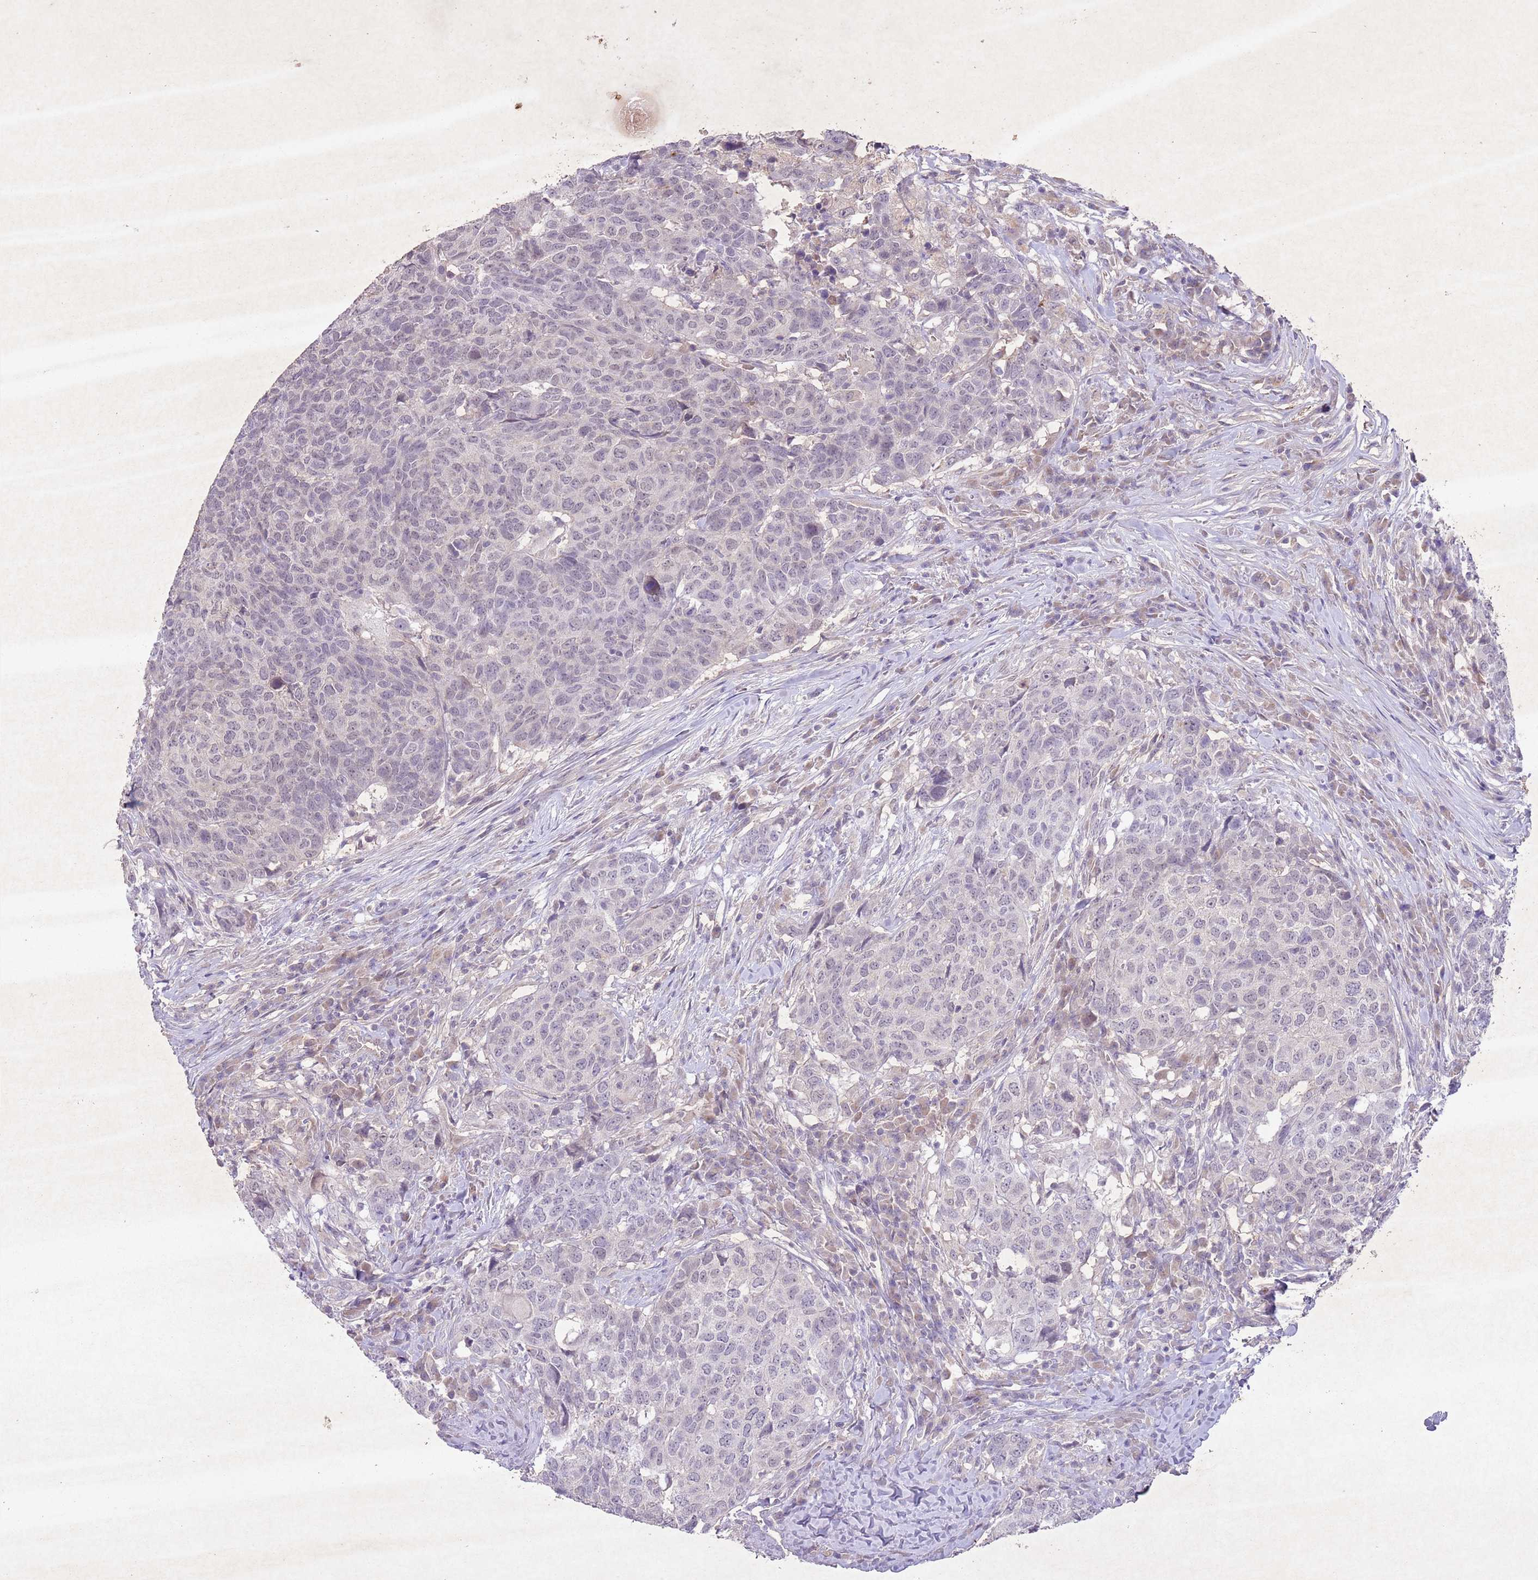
{"staining": {"intensity": "negative", "quantity": "none", "location": "none"}, "tissue": "head and neck cancer", "cell_type": "Tumor cells", "image_type": "cancer", "snomed": [{"axis": "morphology", "description": "Normal tissue, NOS"}, {"axis": "morphology", "description": "Squamous cell carcinoma, NOS"}, {"axis": "topography", "description": "Skeletal muscle"}, {"axis": "topography", "description": "Vascular tissue"}, {"axis": "topography", "description": "Peripheral nerve tissue"}, {"axis": "topography", "description": "Head-Neck"}], "caption": "Histopathology image shows no significant protein expression in tumor cells of head and neck cancer (squamous cell carcinoma). The staining was performed using DAB (3,3'-diaminobenzidine) to visualize the protein expression in brown, while the nuclei were stained in blue with hematoxylin (Magnification: 20x).", "gene": "CCNI", "patient": {"sex": "male", "age": 66}}